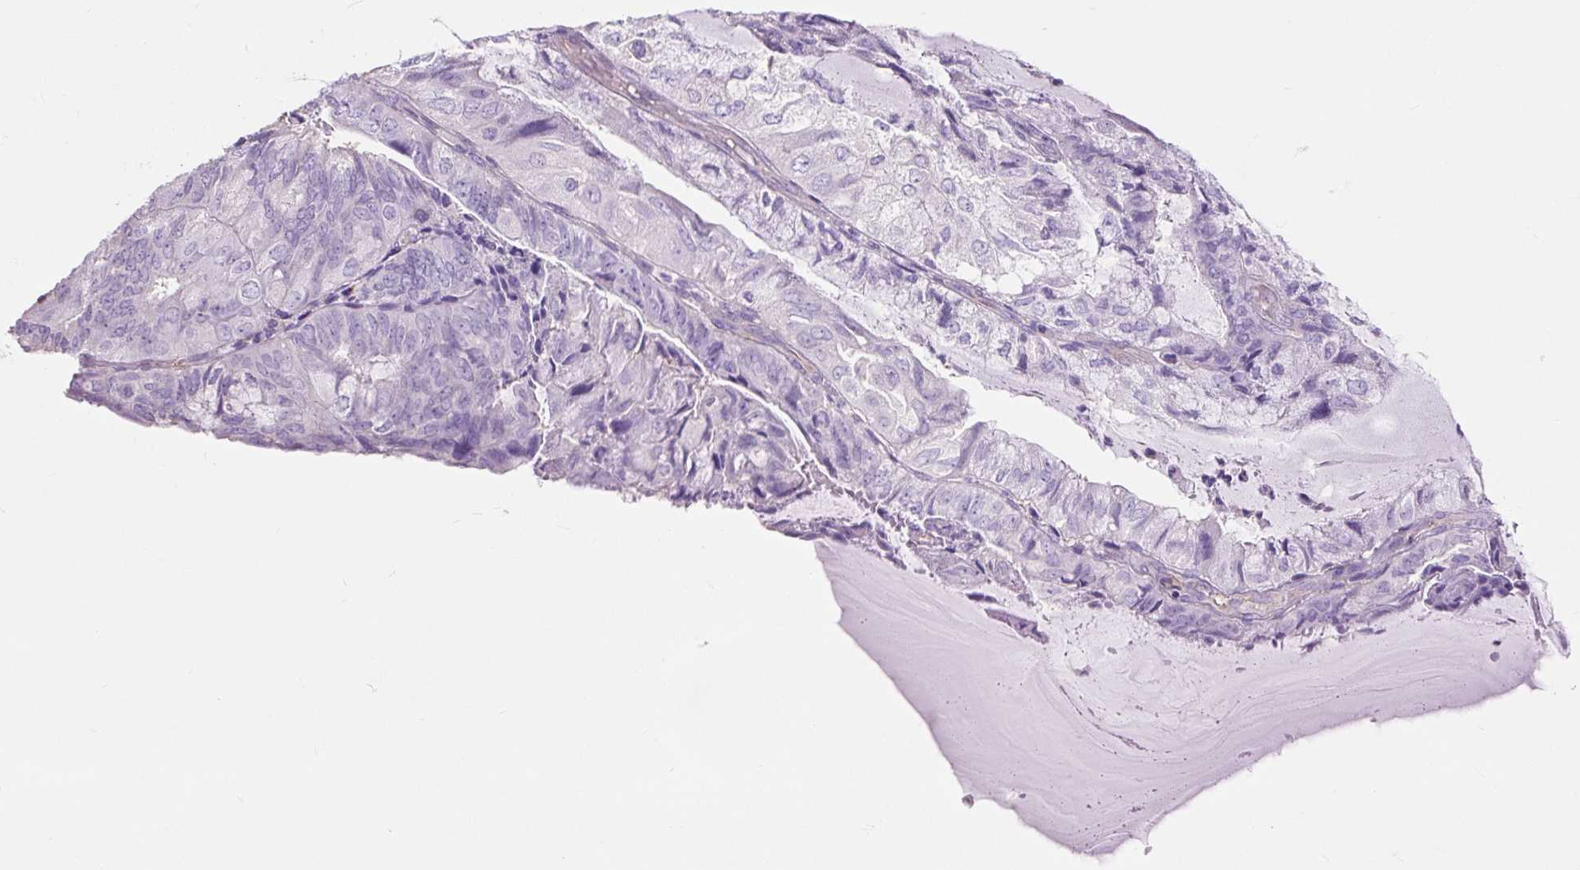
{"staining": {"intensity": "negative", "quantity": "none", "location": "none"}, "tissue": "endometrial cancer", "cell_type": "Tumor cells", "image_type": "cancer", "snomed": [{"axis": "morphology", "description": "Adenocarcinoma, NOS"}, {"axis": "topography", "description": "Endometrium"}], "caption": "High power microscopy histopathology image of an immunohistochemistry histopathology image of endometrial adenocarcinoma, revealing no significant staining in tumor cells. (DAB IHC visualized using brightfield microscopy, high magnification).", "gene": "OR10A7", "patient": {"sex": "female", "age": 81}}